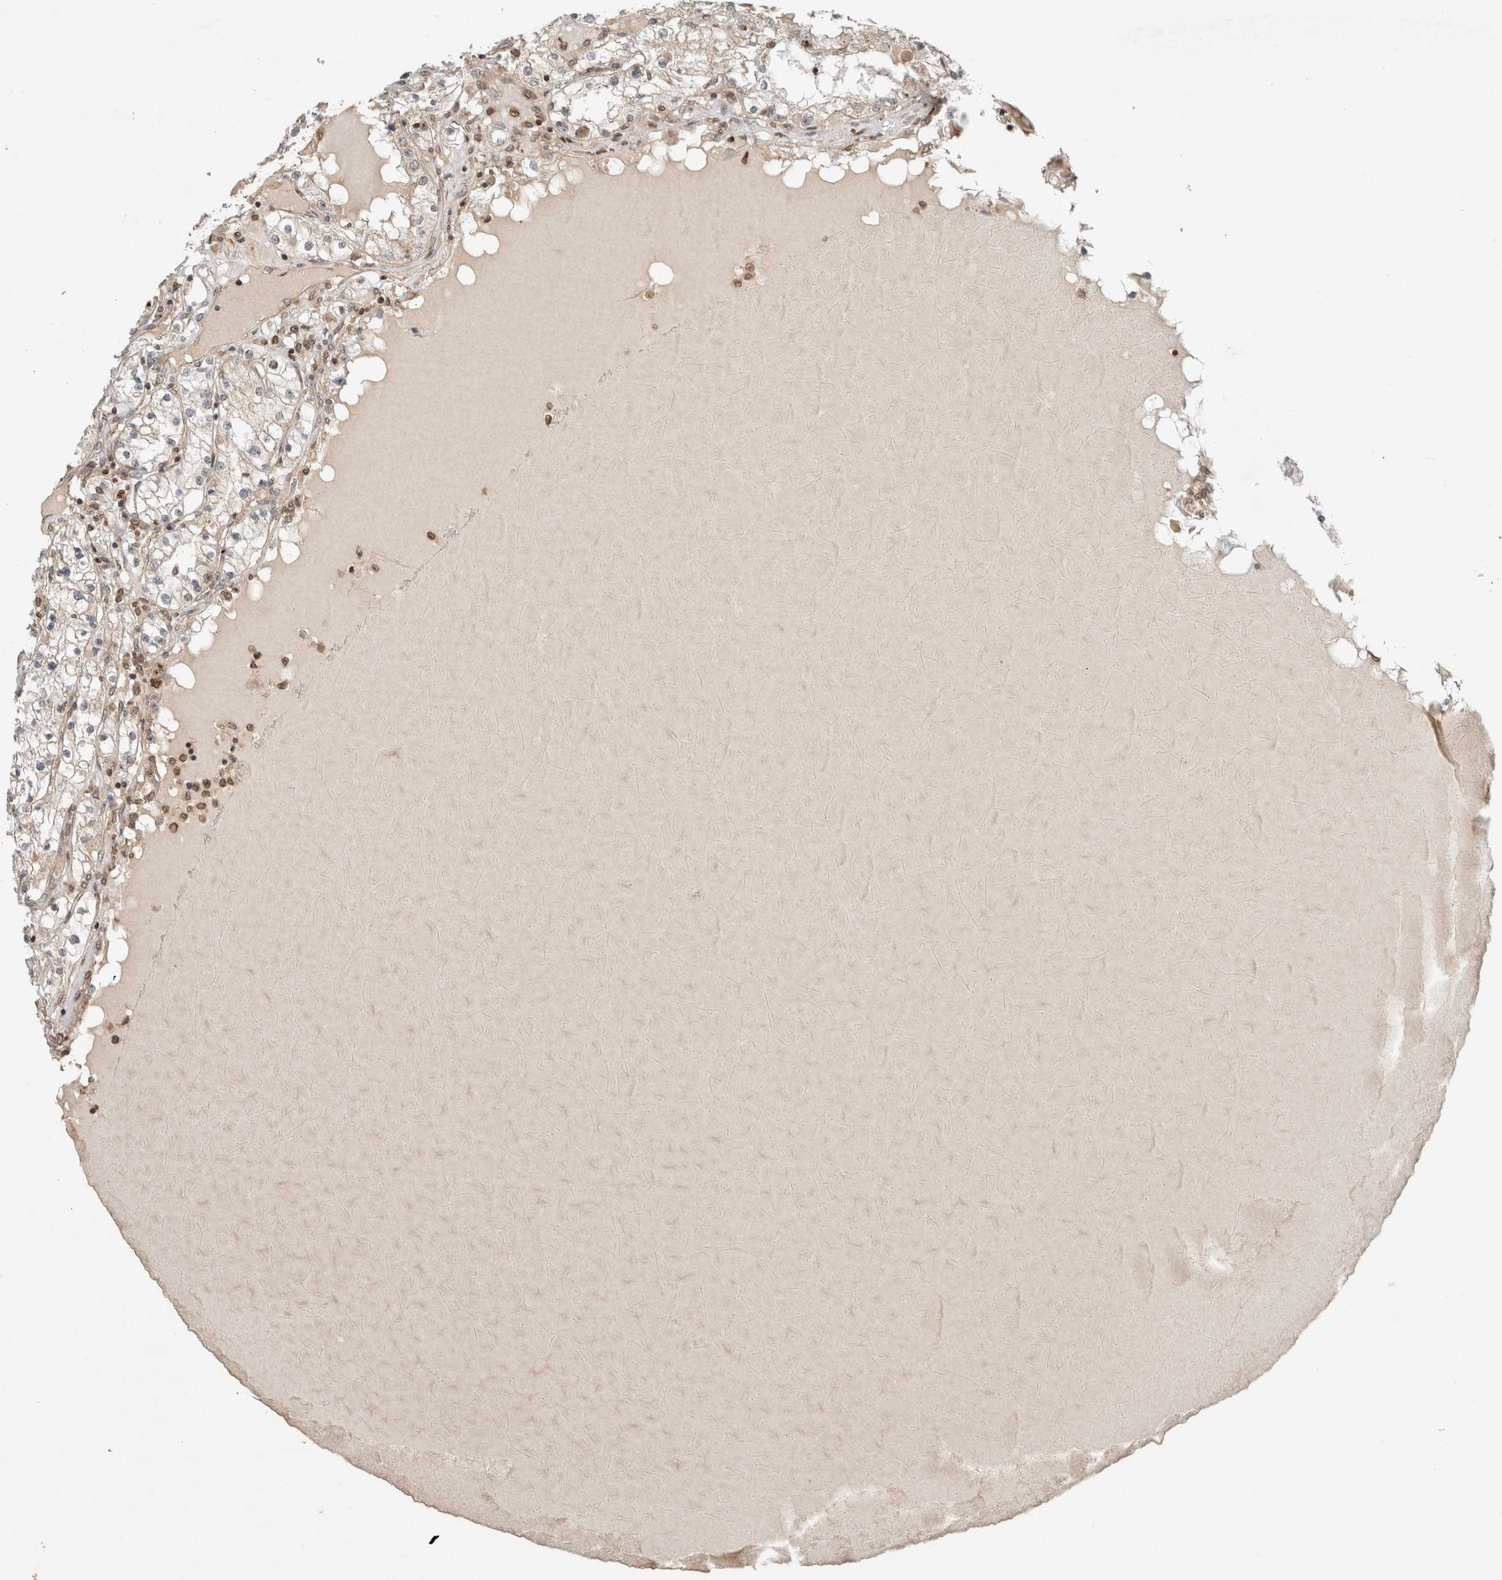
{"staining": {"intensity": "negative", "quantity": "none", "location": "none"}, "tissue": "renal cancer", "cell_type": "Tumor cells", "image_type": "cancer", "snomed": [{"axis": "morphology", "description": "Adenocarcinoma, NOS"}, {"axis": "topography", "description": "Kidney"}], "caption": "Protein analysis of renal cancer shows no significant positivity in tumor cells.", "gene": "CAAP1", "patient": {"sex": "male", "age": 68}}